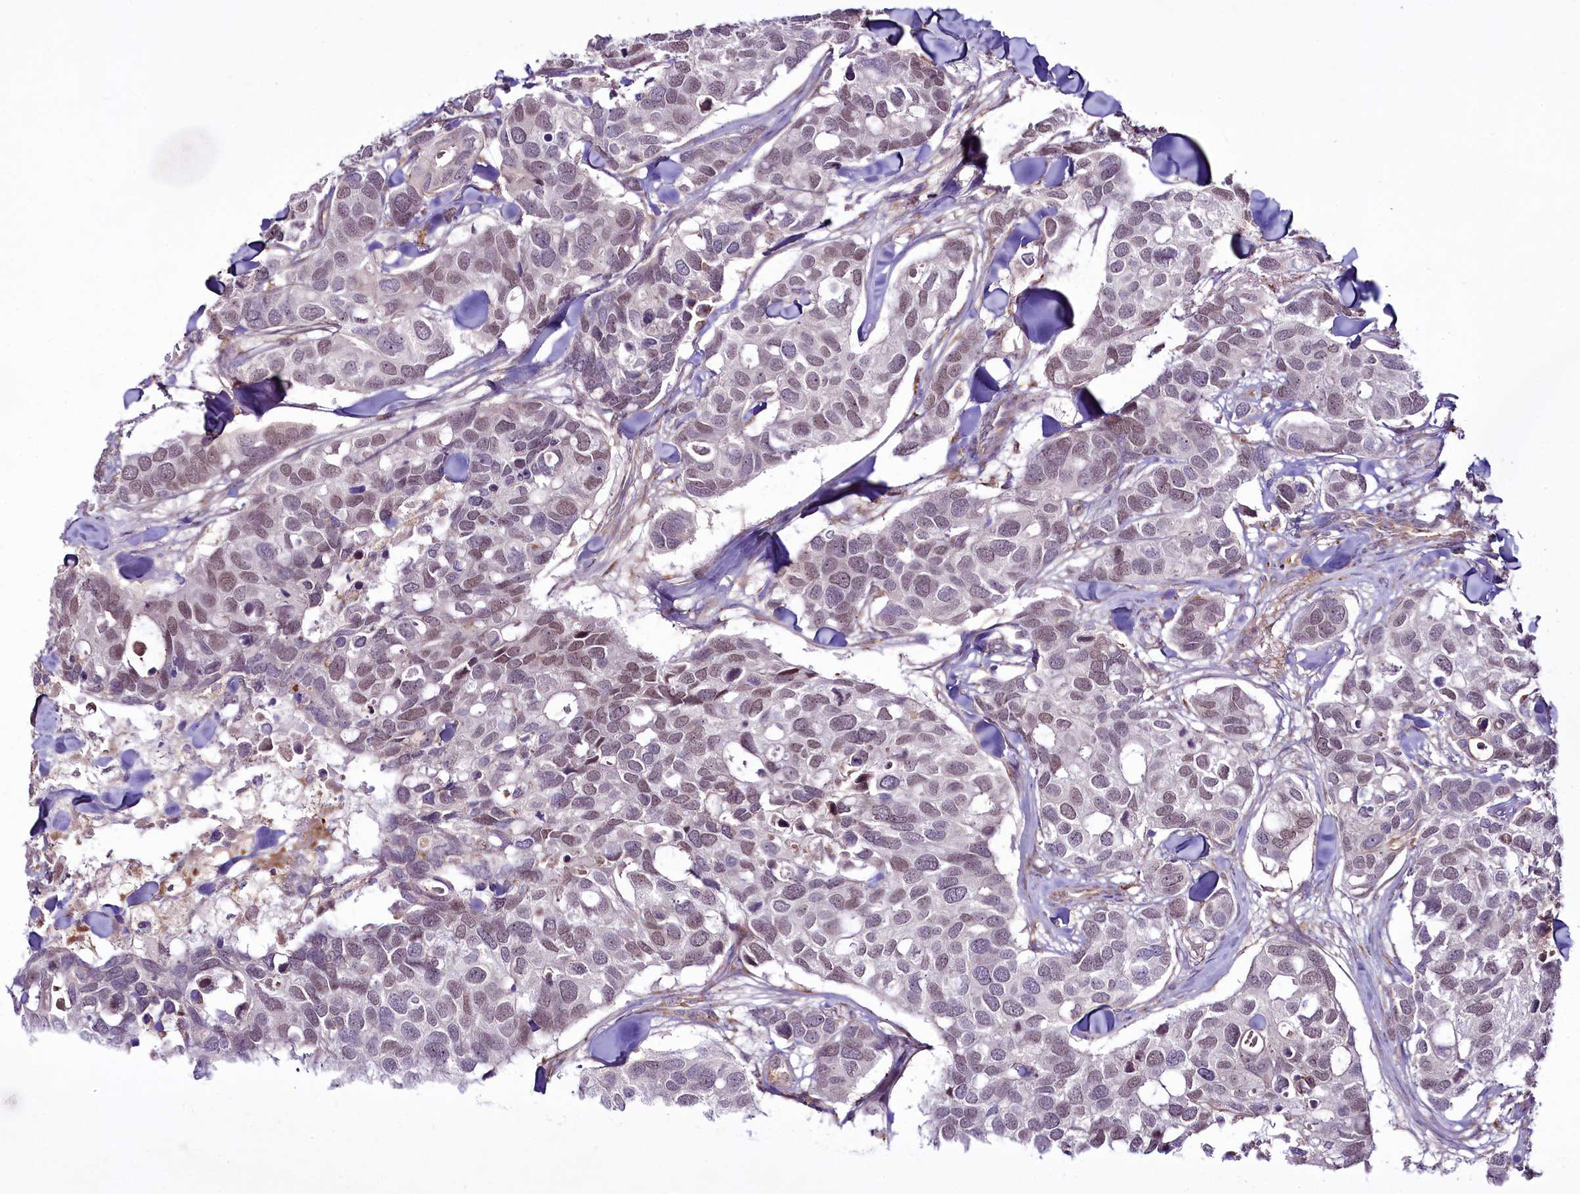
{"staining": {"intensity": "weak", "quantity": "25%-75%", "location": "nuclear"}, "tissue": "breast cancer", "cell_type": "Tumor cells", "image_type": "cancer", "snomed": [{"axis": "morphology", "description": "Duct carcinoma"}, {"axis": "topography", "description": "Breast"}], "caption": "Human invasive ductal carcinoma (breast) stained with a brown dye shows weak nuclear positive positivity in about 25%-75% of tumor cells.", "gene": "RSBN1", "patient": {"sex": "female", "age": 83}}